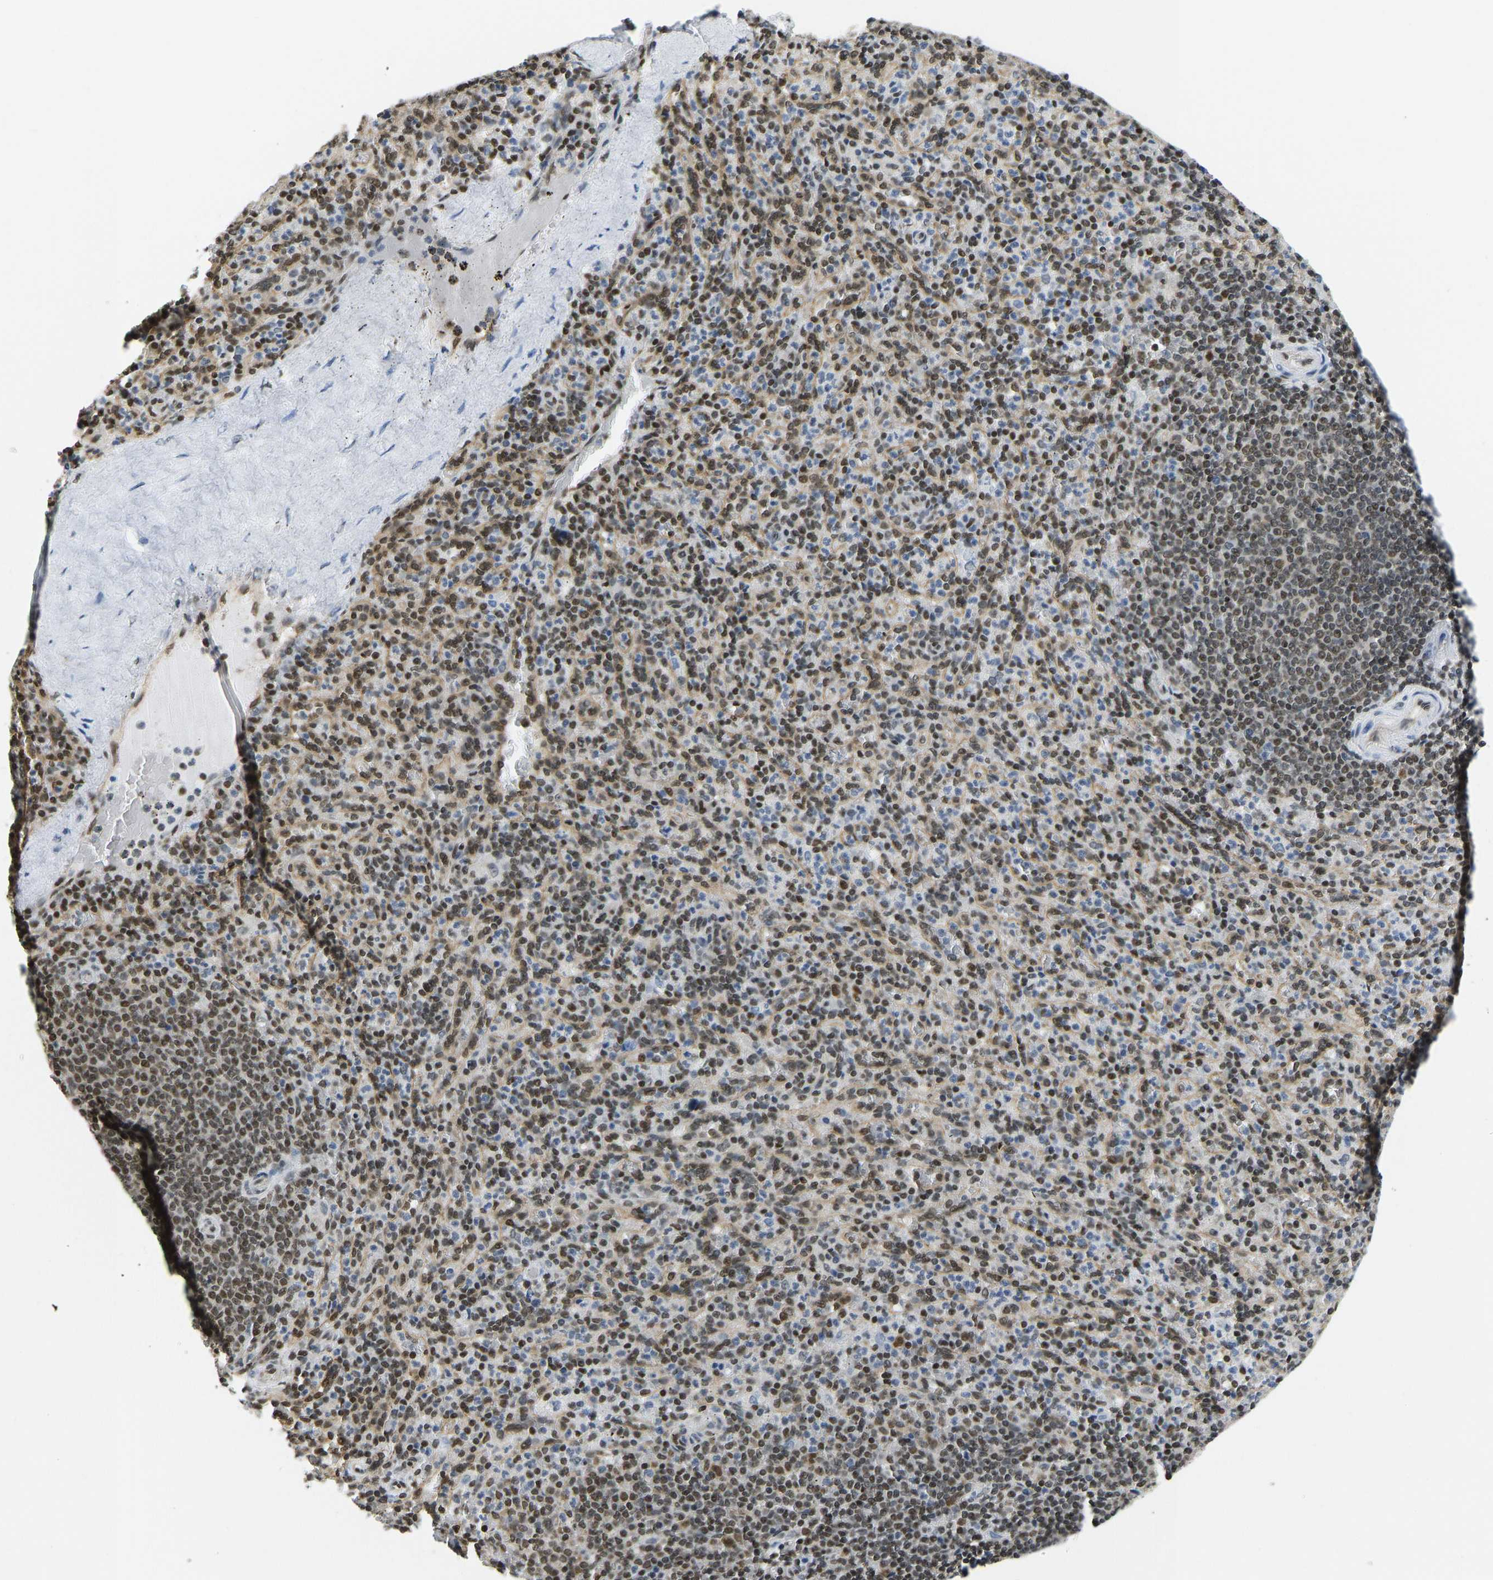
{"staining": {"intensity": "strong", "quantity": "25%-75%", "location": "nuclear"}, "tissue": "spleen", "cell_type": "Cells in red pulp", "image_type": "normal", "snomed": [{"axis": "morphology", "description": "Normal tissue, NOS"}, {"axis": "topography", "description": "Spleen"}], "caption": "The photomicrograph shows staining of unremarkable spleen, revealing strong nuclear protein positivity (brown color) within cells in red pulp.", "gene": "ZSCAN20", "patient": {"sex": "male", "age": 36}}